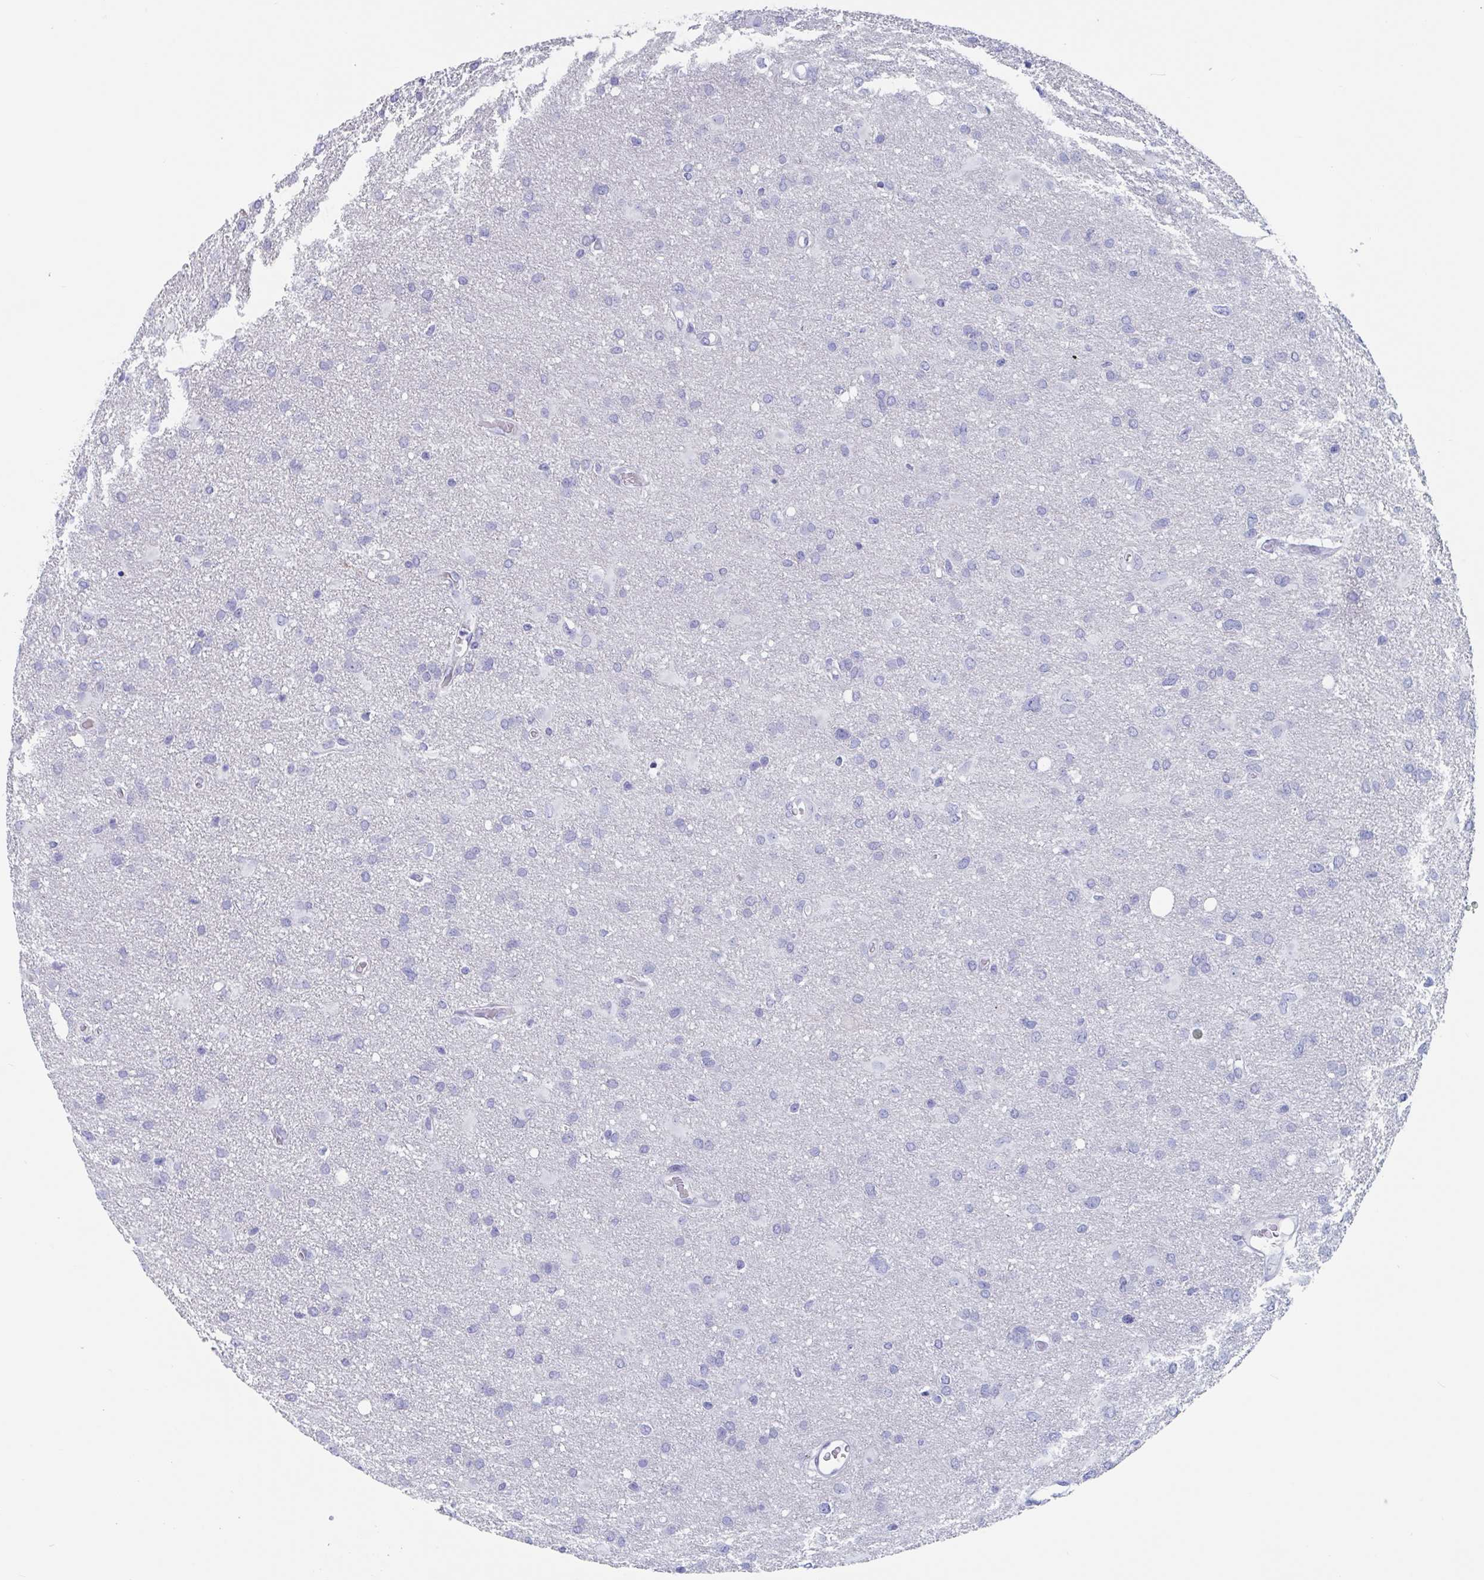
{"staining": {"intensity": "negative", "quantity": "none", "location": "none"}, "tissue": "glioma", "cell_type": "Tumor cells", "image_type": "cancer", "snomed": [{"axis": "morphology", "description": "Glioma, malignant, High grade"}, {"axis": "topography", "description": "Brain"}], "caption": "The histopathology image exhibits no significant expression in tumor cells of malignant high-grade glioma.", "gene": "DPEP3", "patient": {"sex": "male", "age": 53}}